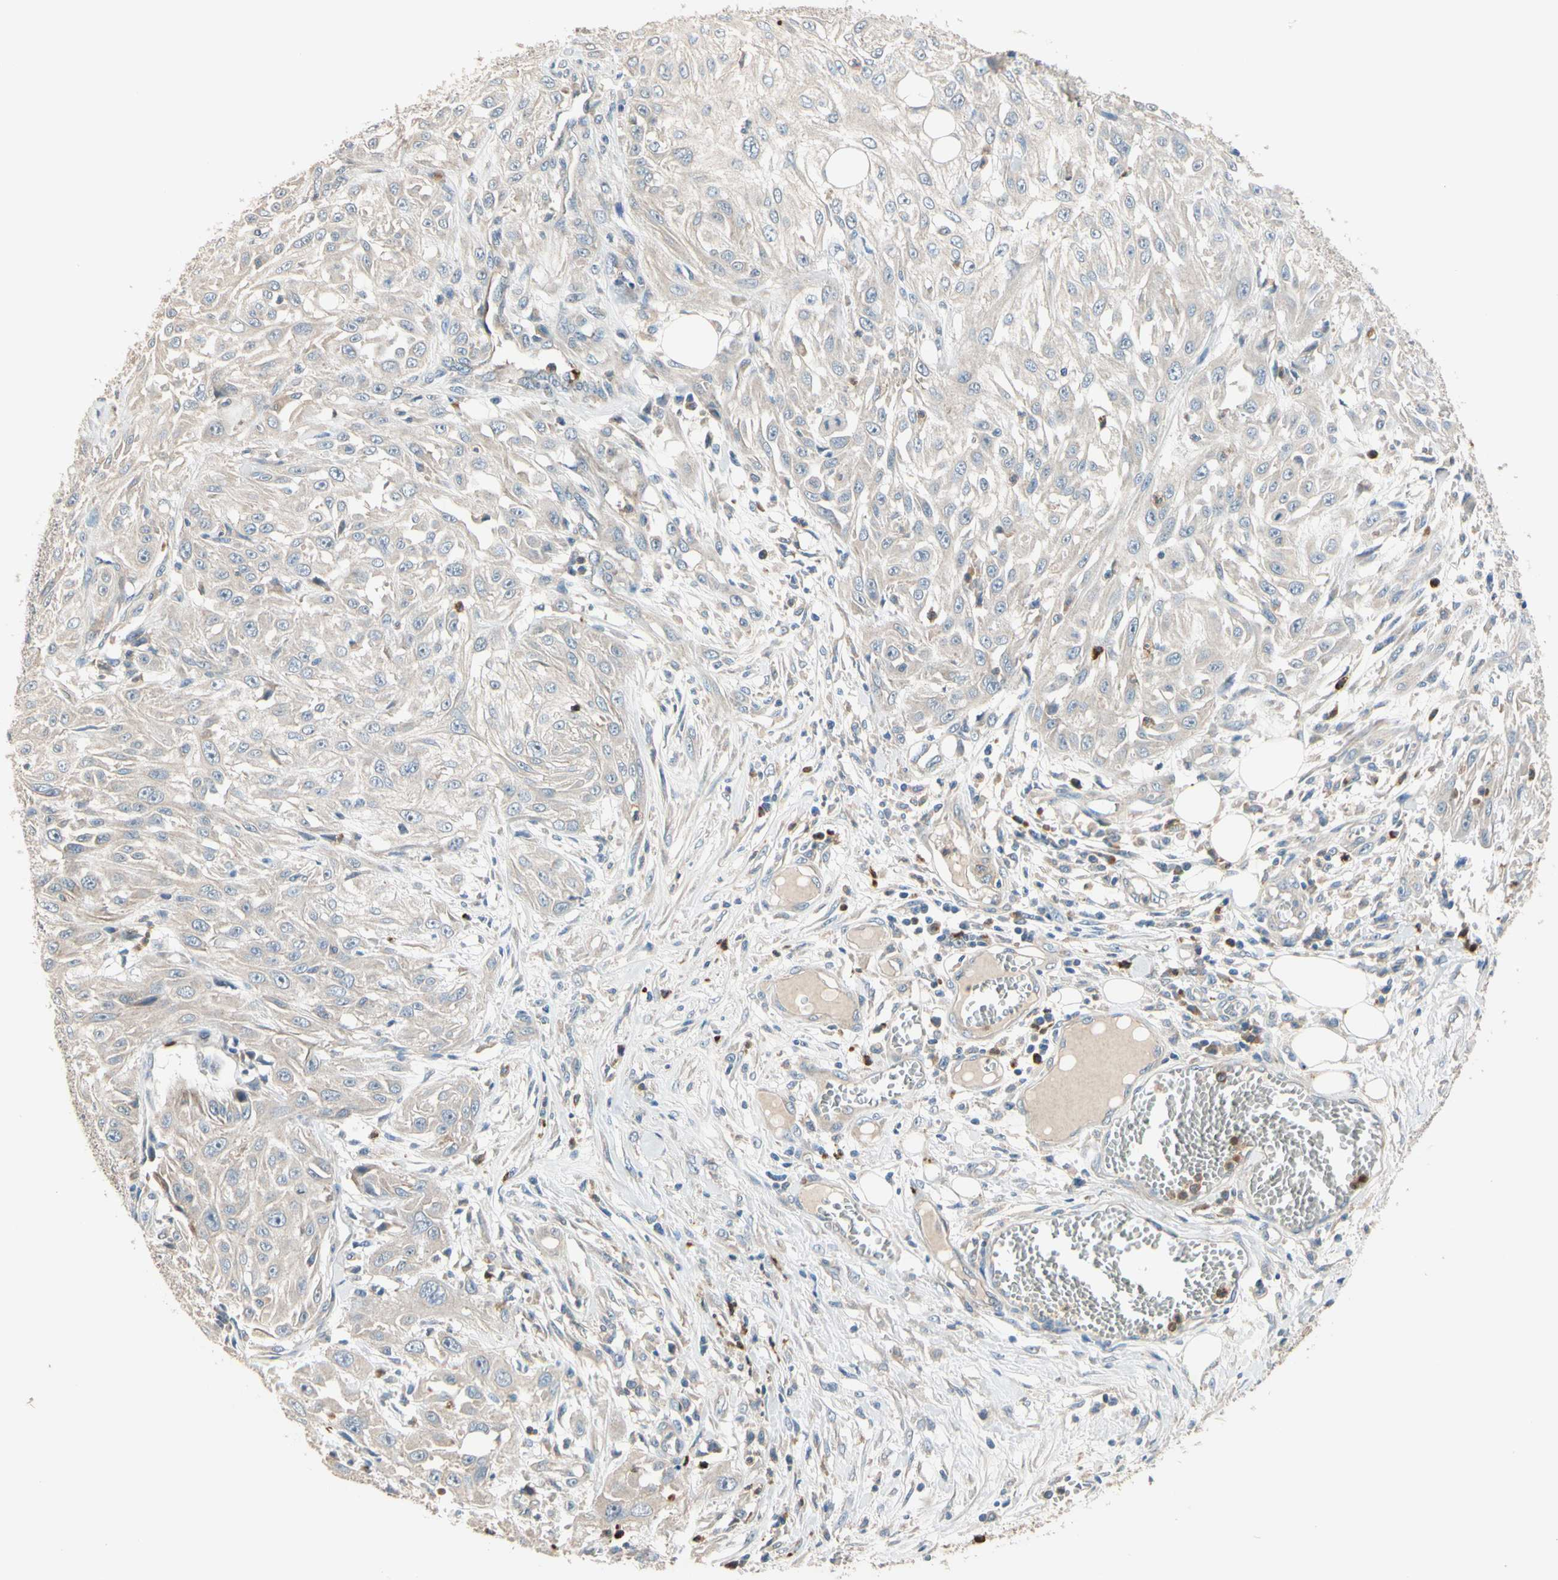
{"staining": {"intensity": "negative", "quantity": "none", "location": "none"}, "tissue": "skin cancer", "cell_type": "Tumor cells", "image_type": "cancer", "snomed": [{"axis": "morphology", "description": "Squamous cell carcinoma, NOS"}, {"axis": "topography", "description": "Skin"}], "caption": "Immunohistochemical staining of skin cancer displays no significant expression in tumor cells. (DAB (3,3'-diaminobenzidine) IHC, high magnification).", "gene": "SIGLEC5", "patient": {"sex": "male", "age": 75}}